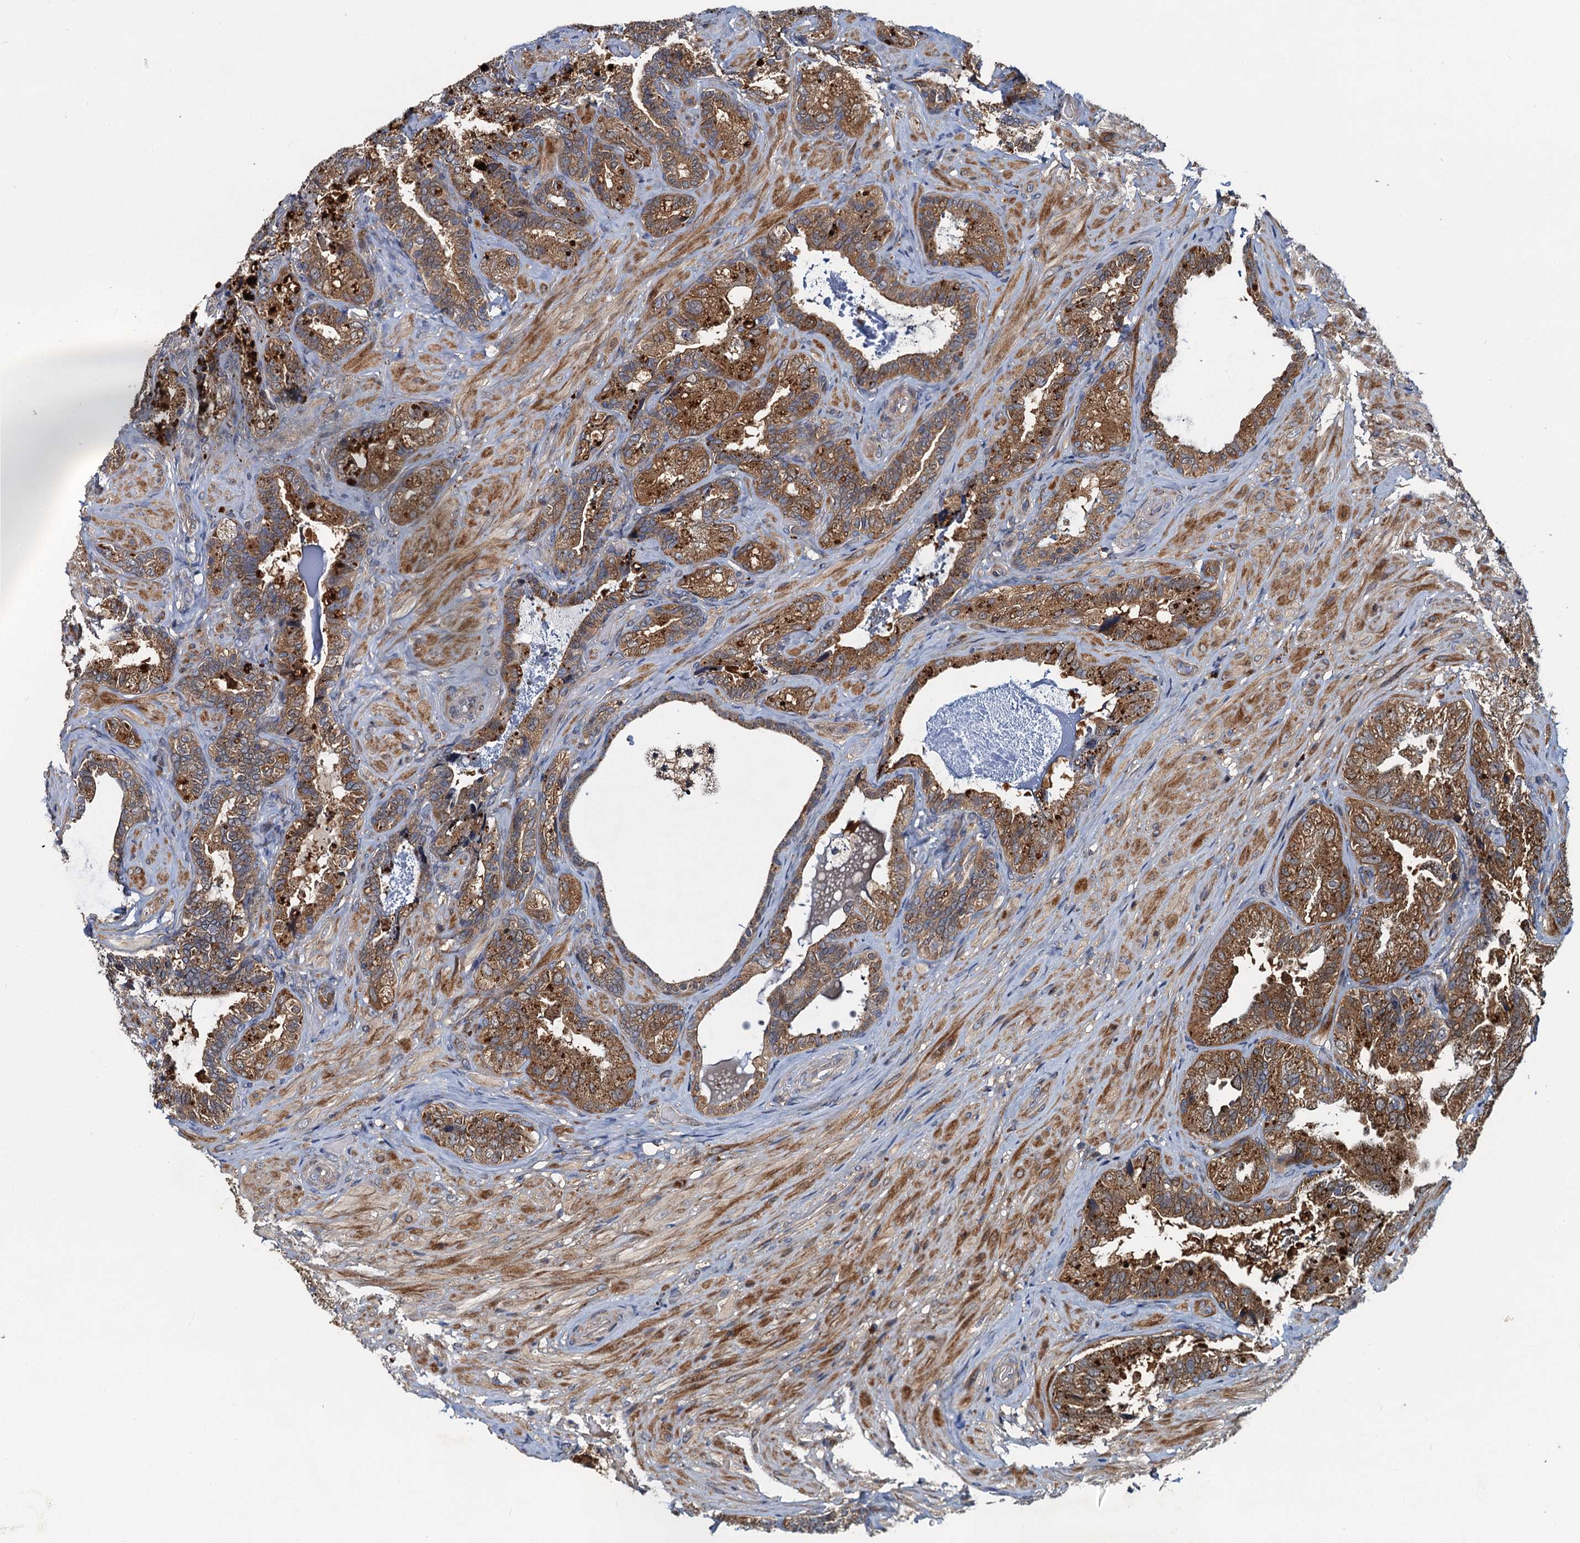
{"staining": {"intensity": "moderate", "quantity": ">75%", "location": "cytoplasmic/membranous"}, "tissue": "seminal vesicle", "cell_type": "Glandular cells", "image_type": "normal", "snomed": [{"axis": "morphology", "description": "Normal tissue, NOS"}, {"axis": "topography", "description": "Prostate and seminal vesicle, NOS"}, {"axis": "topography", "description": "Prostate"}, {"axis": "topography", "description": "Seminal veicle"}], "caption": "Immunohistochemical staining of benign human seminal vesicle displays medium levels of moderate cytoplasmic/membranous staining in approximately >75% of glandular cells. The staining is performed using DAB (3,3'-diaminobenzidine) brown chromogen to label protein expression. The nuclei are counter-stained blue using hematoxylin.", "gene": "EFL1", "patient": {"sex": "male", "age": 67}}